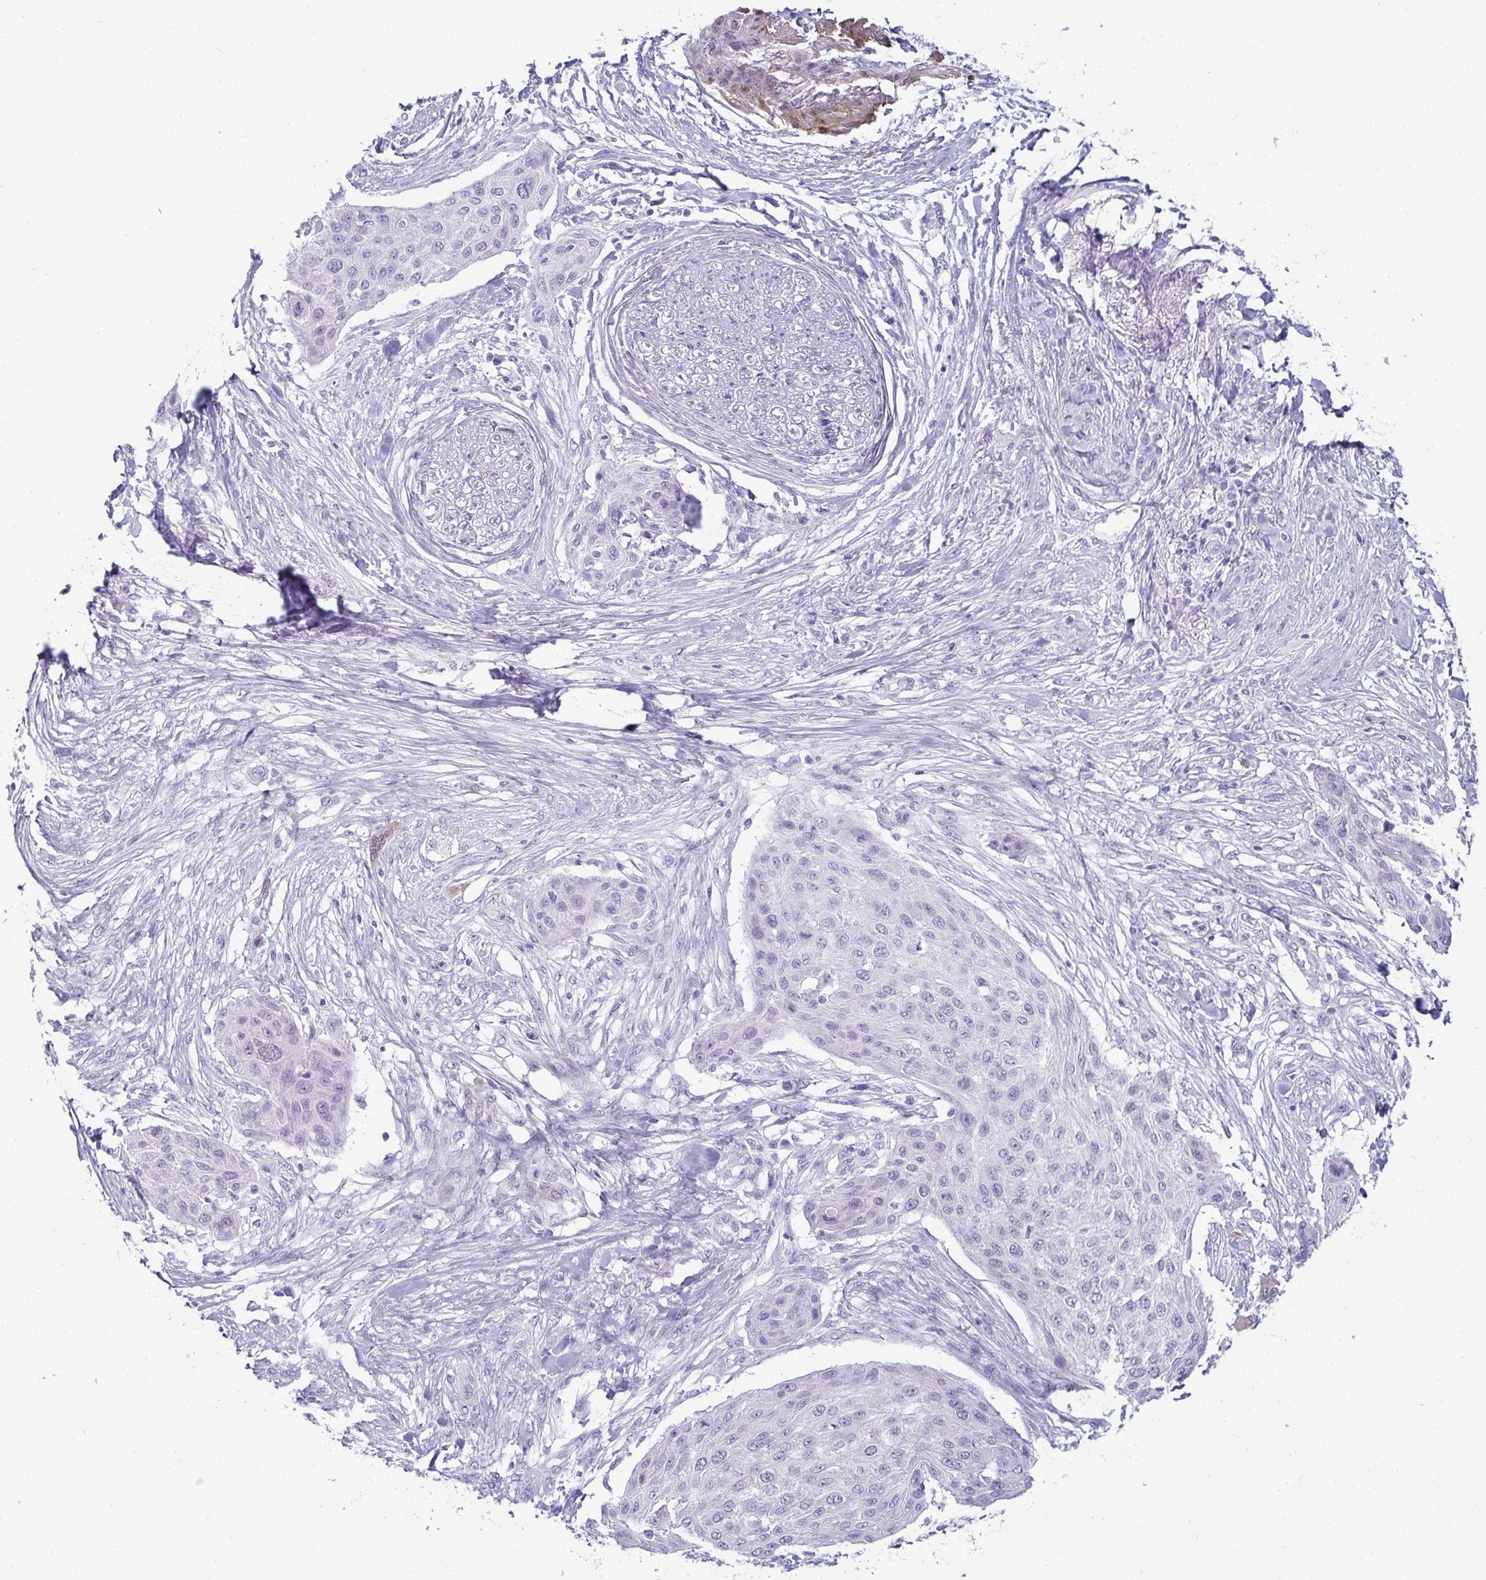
{"staining": {"intensity": "negative", "quantity": "none", "location": "none"}, "tissue": "skin cancer", "cell_type": "Tumor cells", "image_type": "cancer", "snomed": [{"axis": "morphology", "description": "Squamous cell carcinoma, NOS"}, {"axis": "topography", "description": "Skin"}], "caption": "A high-resolution micrograph shows IHC staining of skin squamous cell carcinoma, which exhibits no significant expression in tumor cells.", "gene": "HSPB6", "patient": {"sex": "female", "age": 87}}